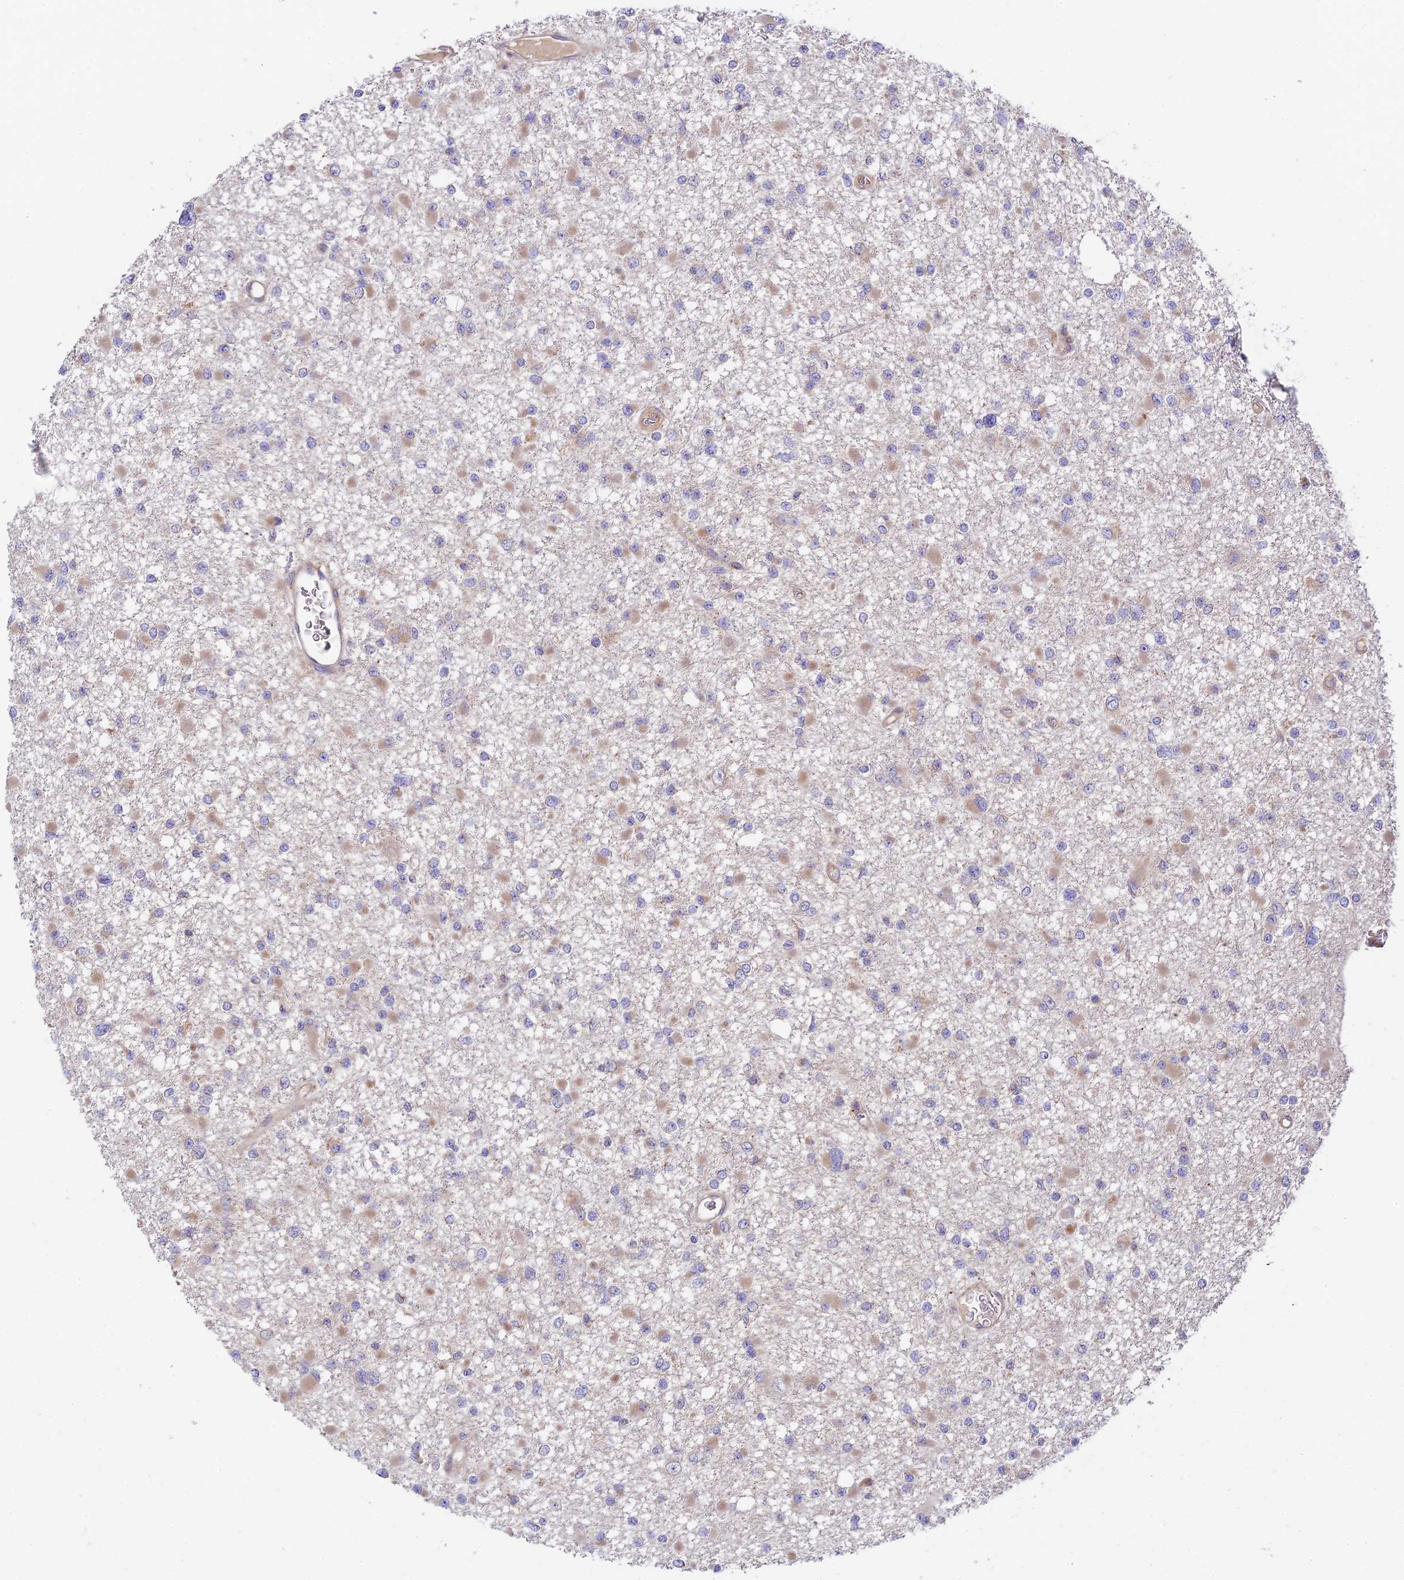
{"staining": {"intensity": "negative", "quantity": "none", "location": "none"}, "tissue": "glioma", "cell_type": "Tumor cells", "image_type": "cancer", "snomed": [{"axis": "morphology", "description": "Glioma, malignant, Low grade"}, {"axis": "topography", "description": "Brain"}], "caption": "A high-resolution histopathology image shows immunohistochemistry staining of low-grade glioma (malignant), which demonstrates no significant positivity in tumor cells.", "gene": "FUOM", "patient": {"sex": "female", "age": 22}}